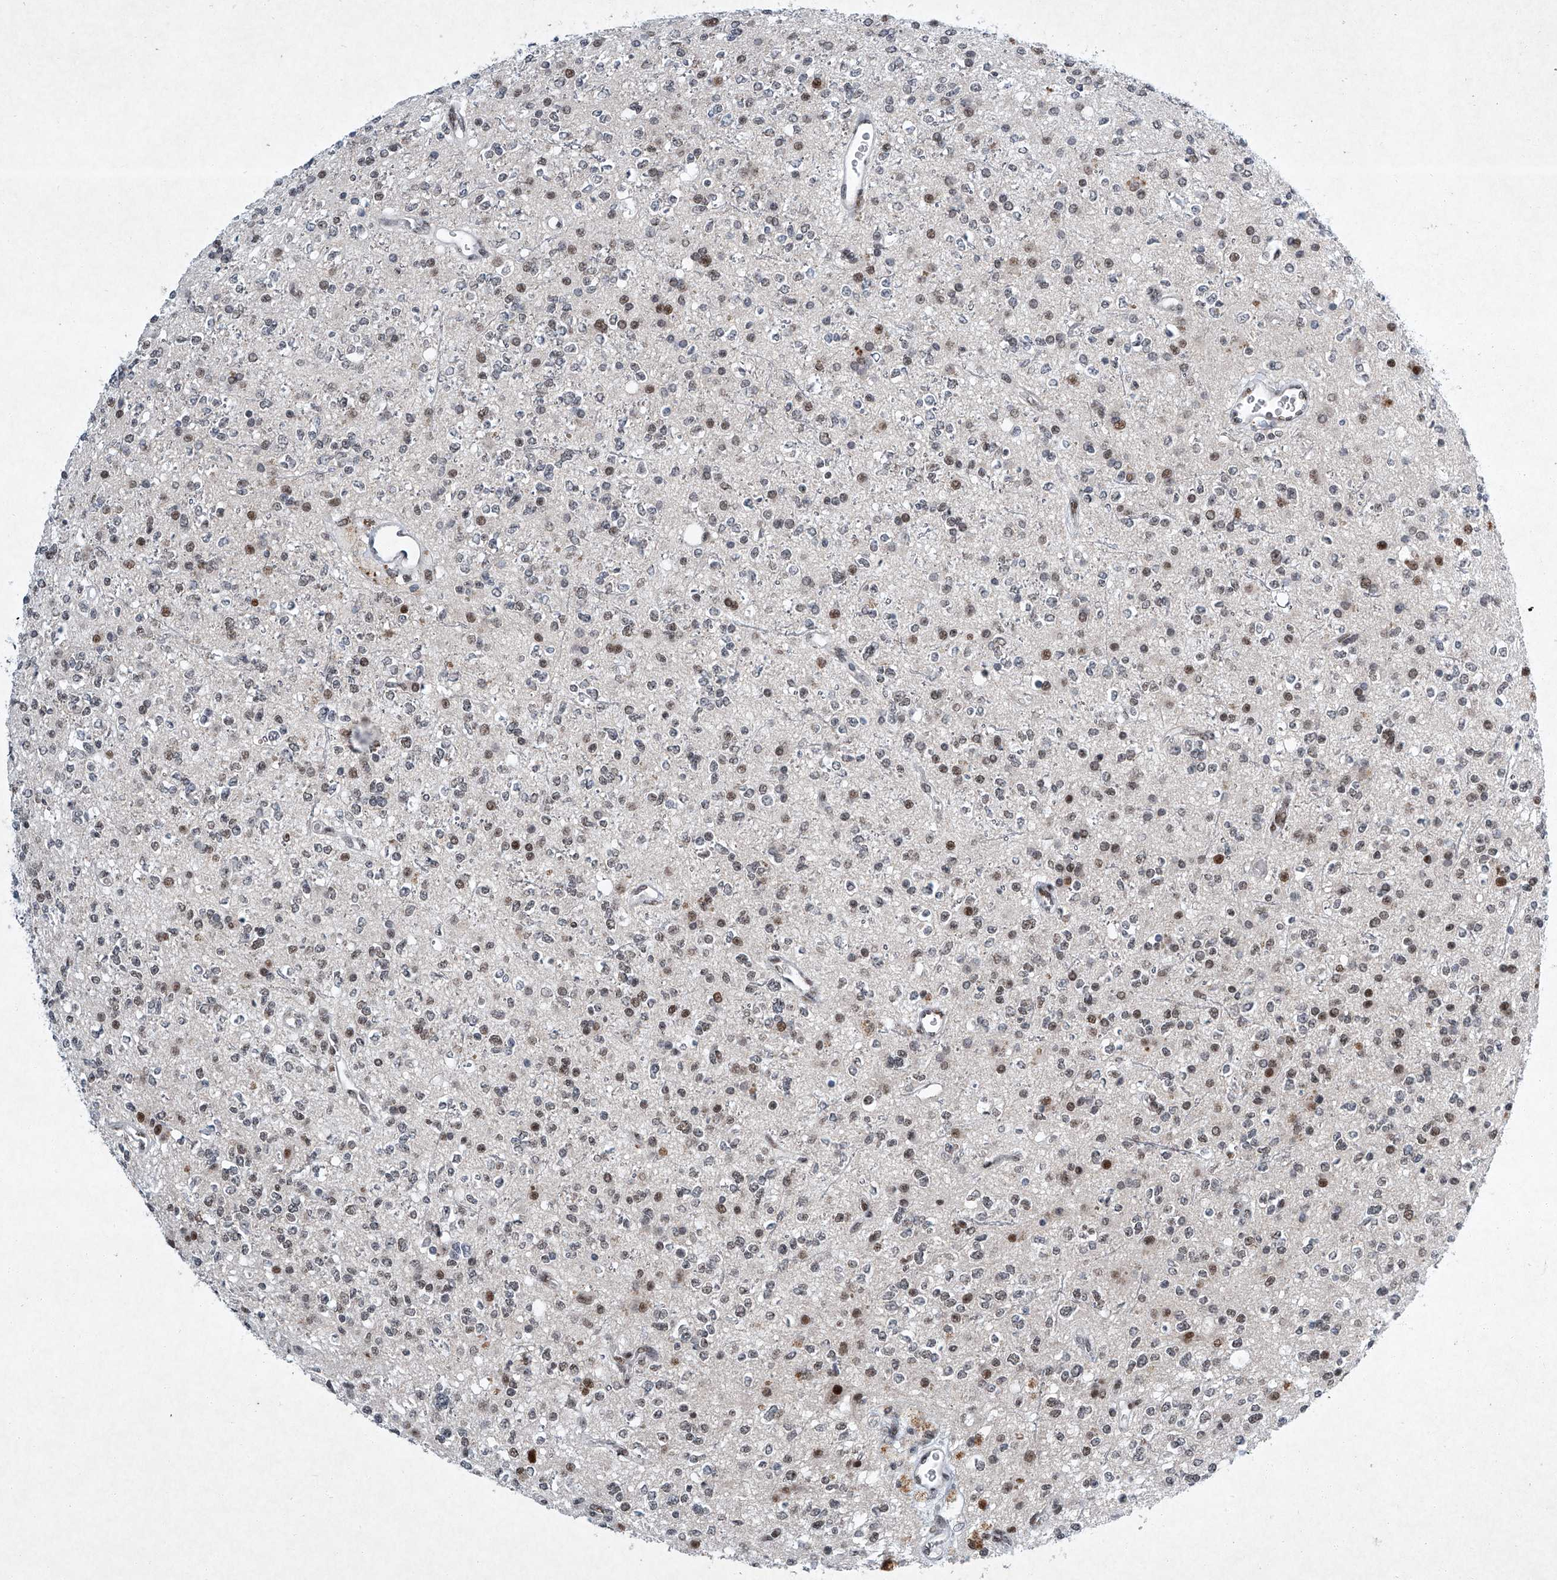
{"staining": {"intensity": "moderate", "quantity": "<25%", "location": "nuclear"}, "tissue": "glioma", "cell_type": "Tumor cells", "image_type": "cancer", "snomed": [{"axis": "morphology", "description": "Glioma, malignant, High grade"}, {"axis": "topography", "description": "Brain"}], "caption": "Glioma tissue exhibits moderate nuclear expression in about <25% of tumor cells", "gene": "TFDP1", "patient": {"sex": "male", "age": 34}}